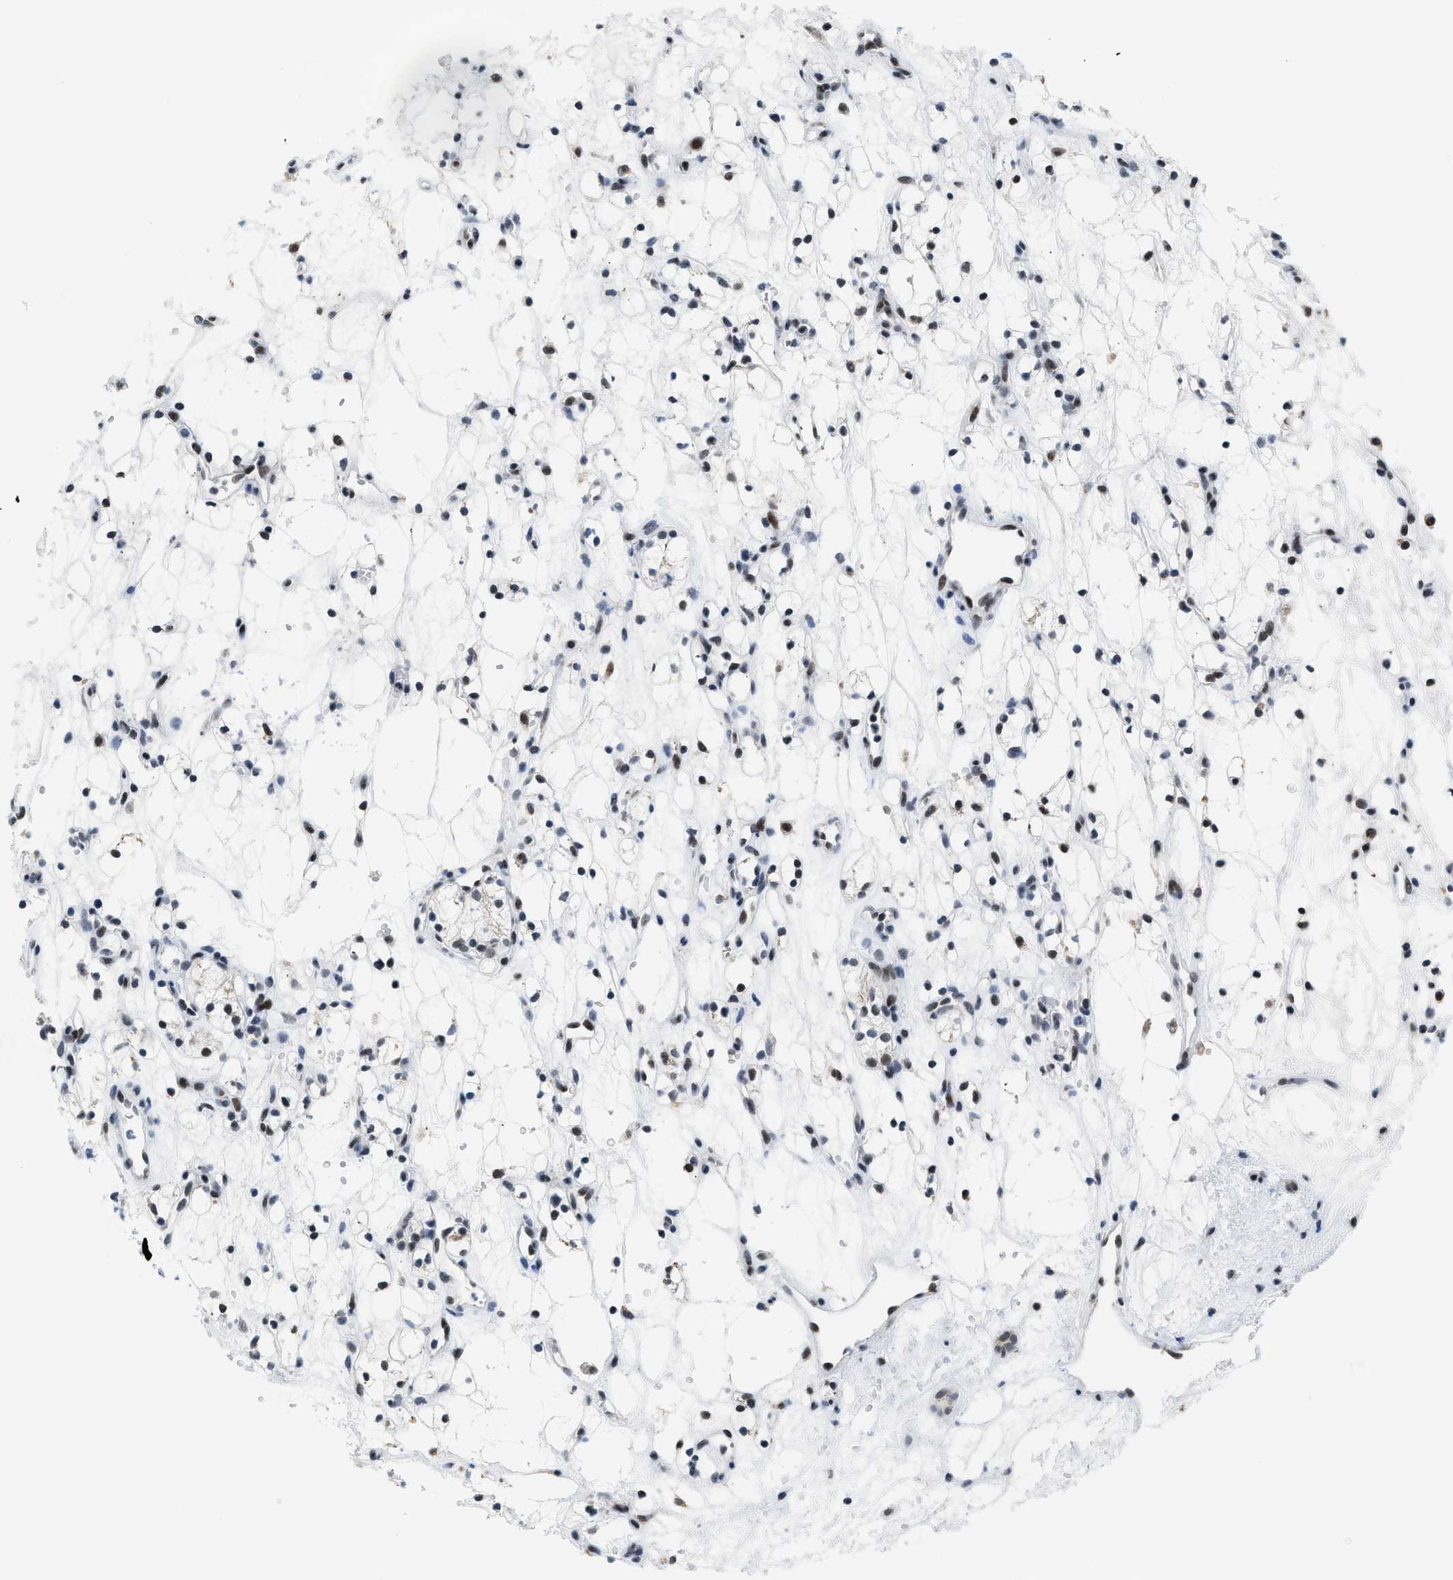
{"staining": {"intensity": "moderate", "quantity": ">75%", "location": "nuclear"}, "tissue": "renal cancer", "cell_type": "Tumor cells", "image_type": "cancer", "snomed": [{"axis": "morphology", "description": "Adenocarcinoma, NOS"}, {"axis": "topography", "description": "Kidney"}], "caption": "A photomicrograph showing moderate nuclear positivity in about >75% of tumor cells in renal adenocarcinoma, as visualized by brown immunohistochemical staining.", "gene": "TERF2IP", "patient": {"sex": "female", "age": 60}}